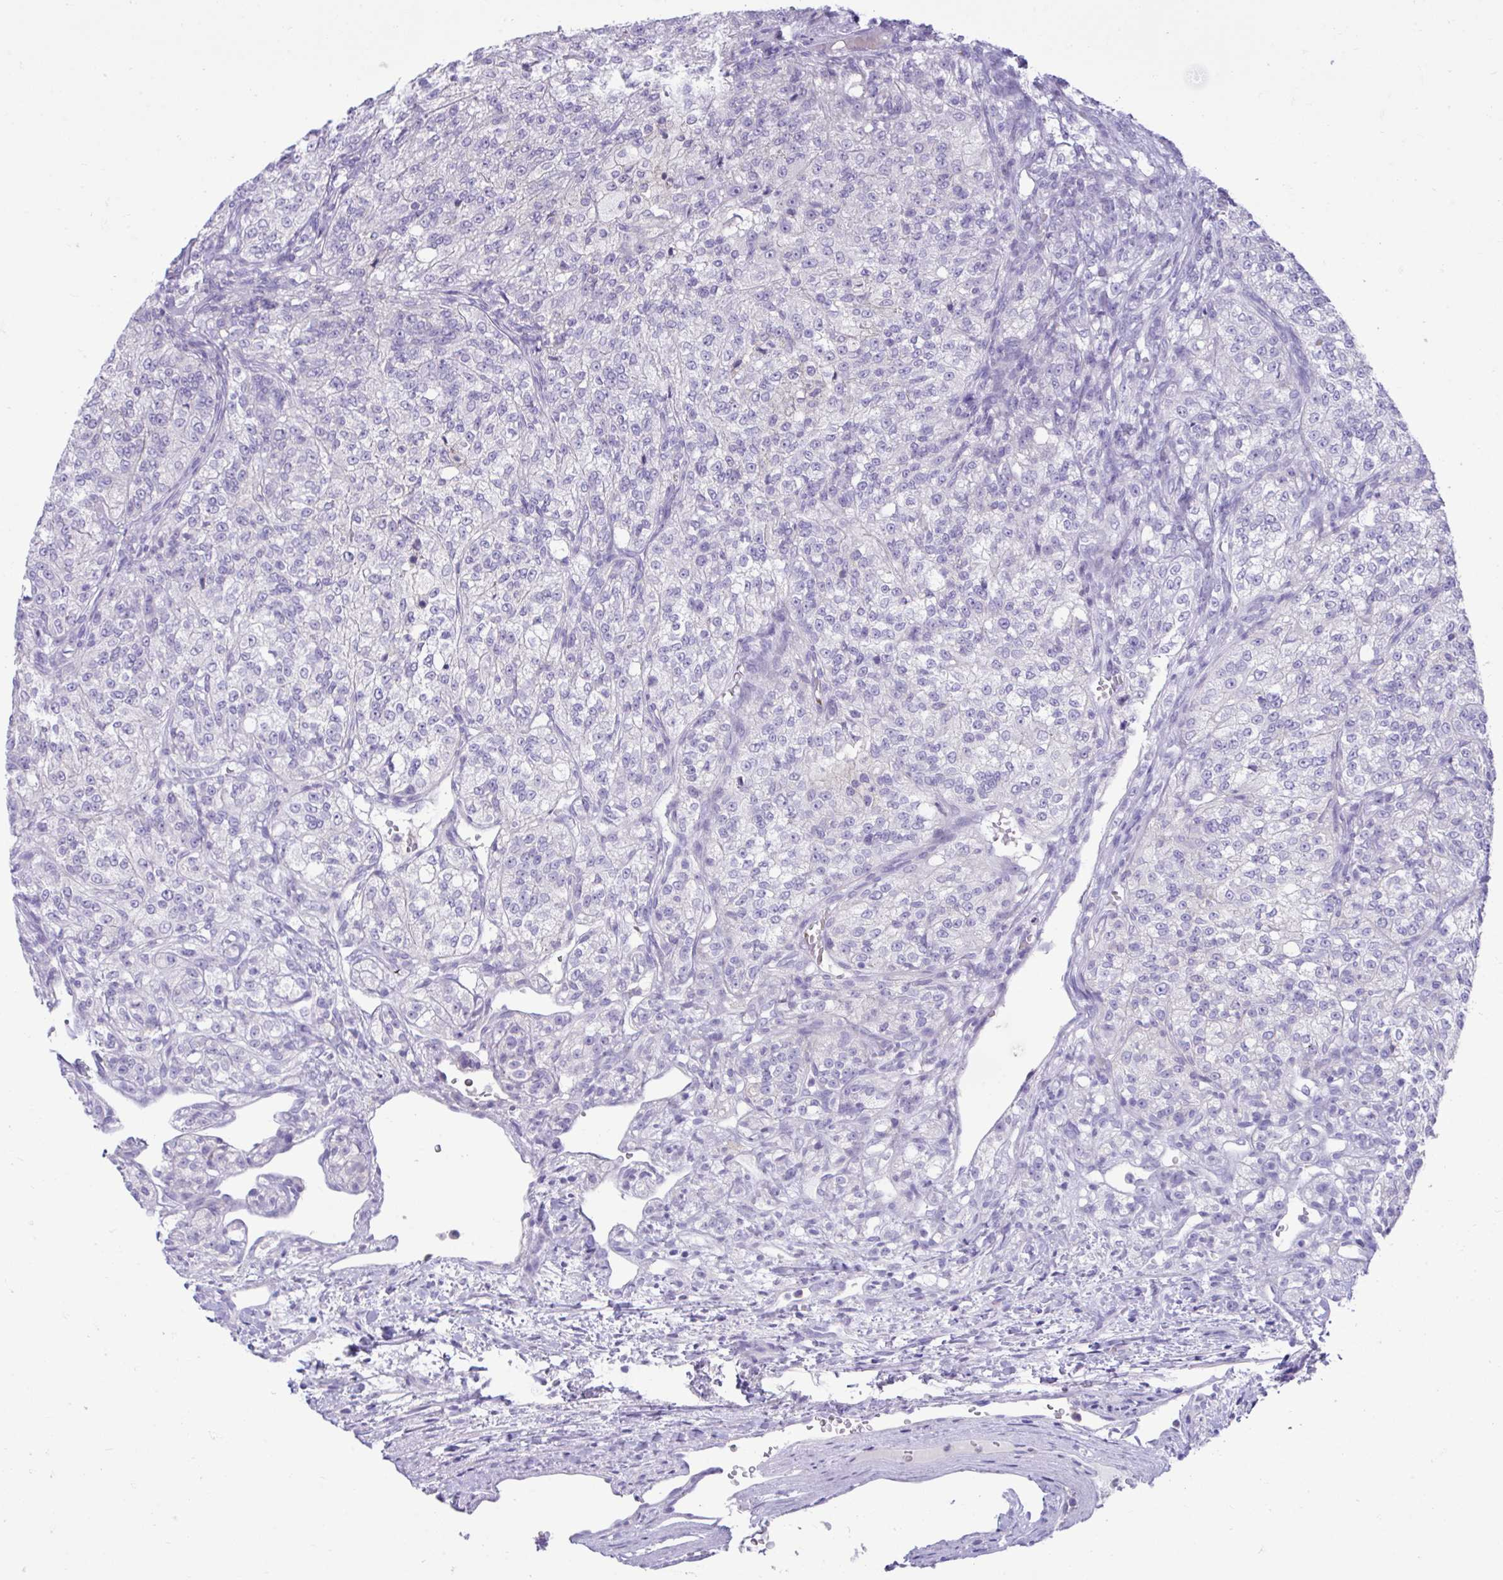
{"staining": {"intensity": "negative", "quantity": "none", "location": "none"}, "tissue": "renal cancer", "cell_type": "Tumor cells", "image_type": "cancer", "snomed": [{"axis": "morphology", "description": "Adenocarcinoma, NOS"}, {"axis": "topography", "description": "Kidney"}], "caption": "Renal cancer was stained to show a protein in brown. There is no significant staining in tumor cells. (Immunohistochemistry, brightfield microscopy, high magnification).", "gene": "PLEKHH1", "patient": {"sex": "female", "age": 63}}